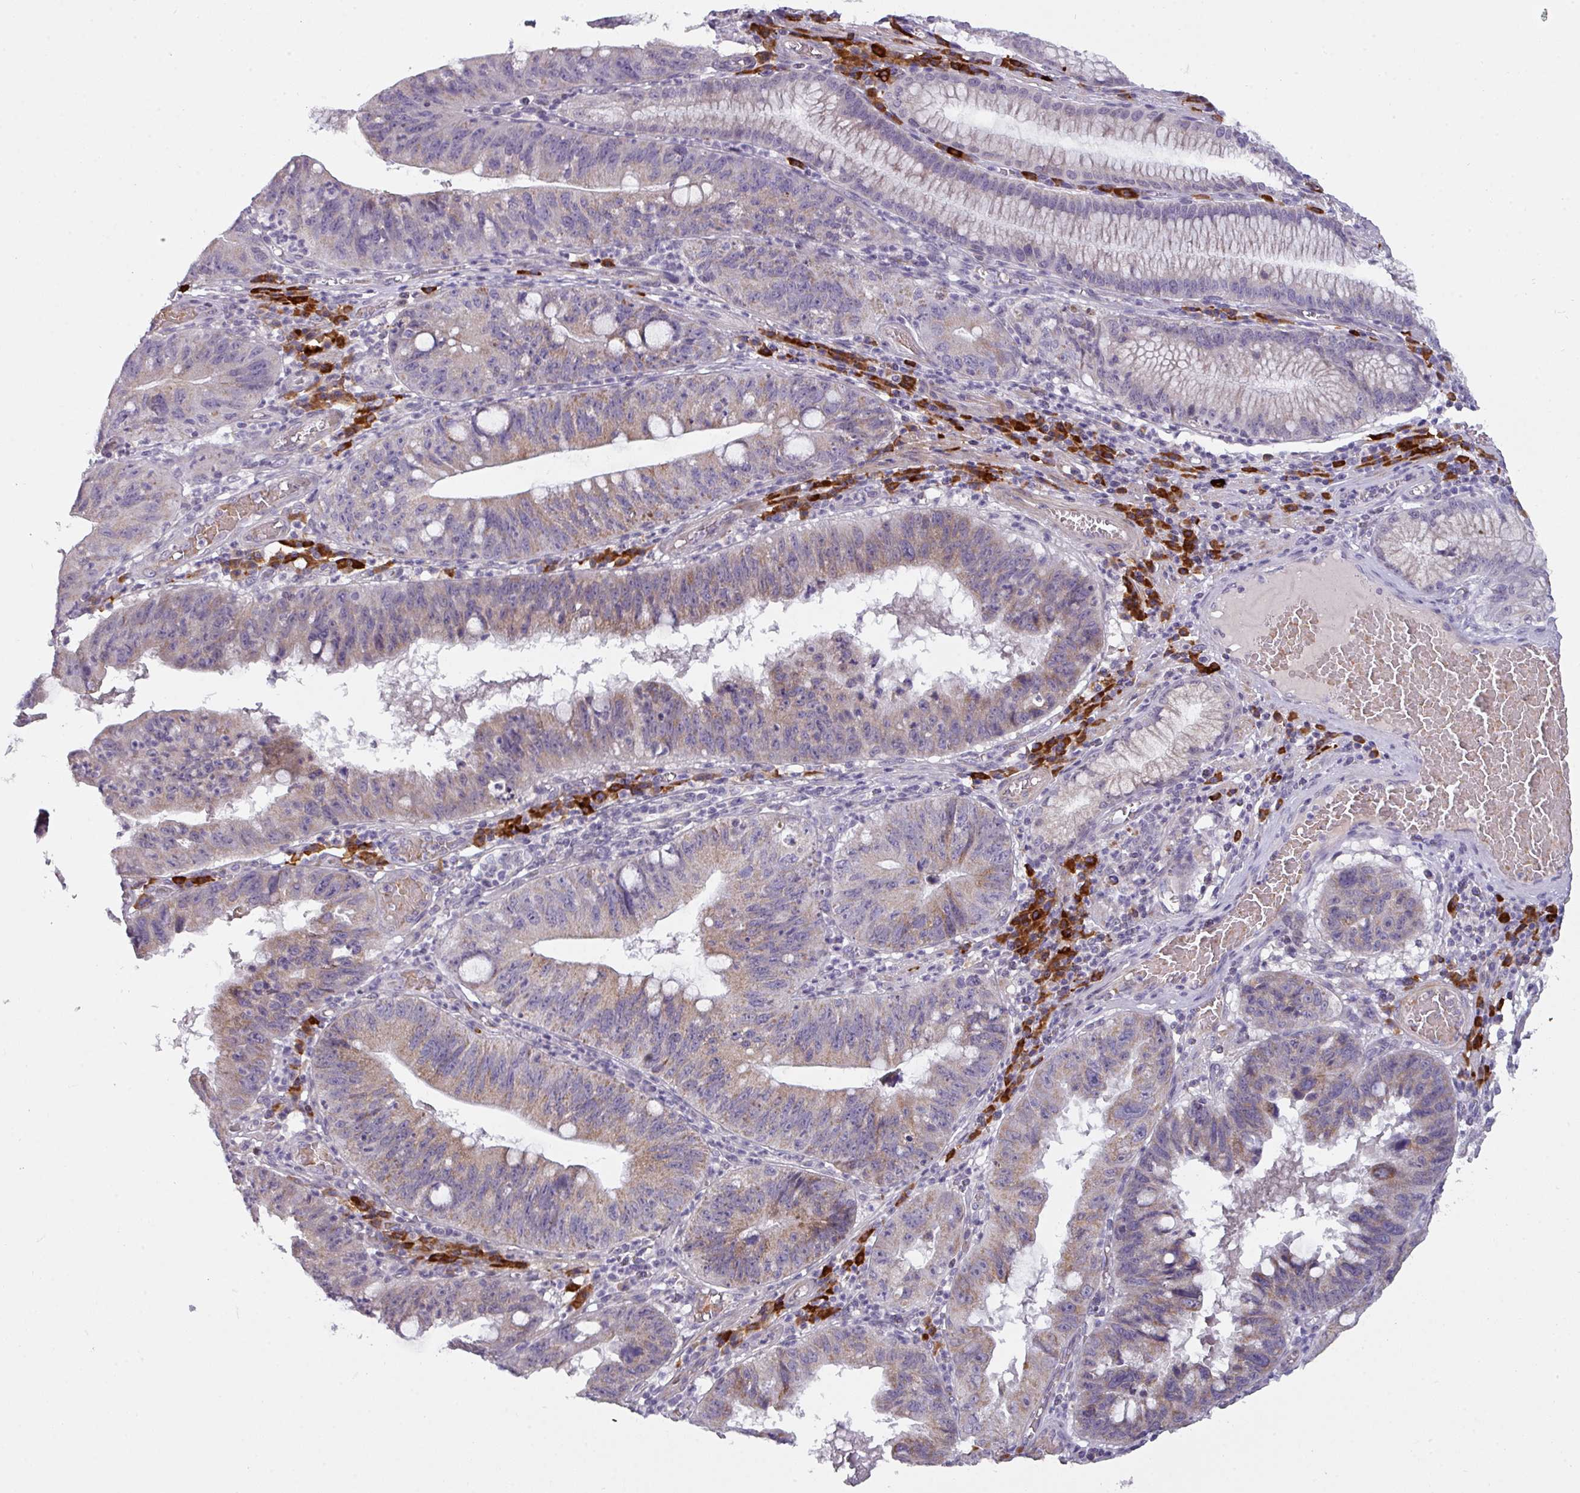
{"staining": {"intensity": "moderate", "quantity": "25%-75%", "location": "cytoplasmic/membranous"}, "tissue": "stomach cancer", "cell_type": "Tumor cells", "image_type": "cancer", "snomed": [{"axis": "morphology", "description": "Adenocarcinoma, NOS"}, {"axis": "topography", "description": "Stomach"}], "caption": "Stomach cancer tissue shows moderate cytoplasmic/membranous positivity in approximately 25%-75% of tumor cells", "gene": "C2orf68", "patient": {"sex": "male", "age": 59}}